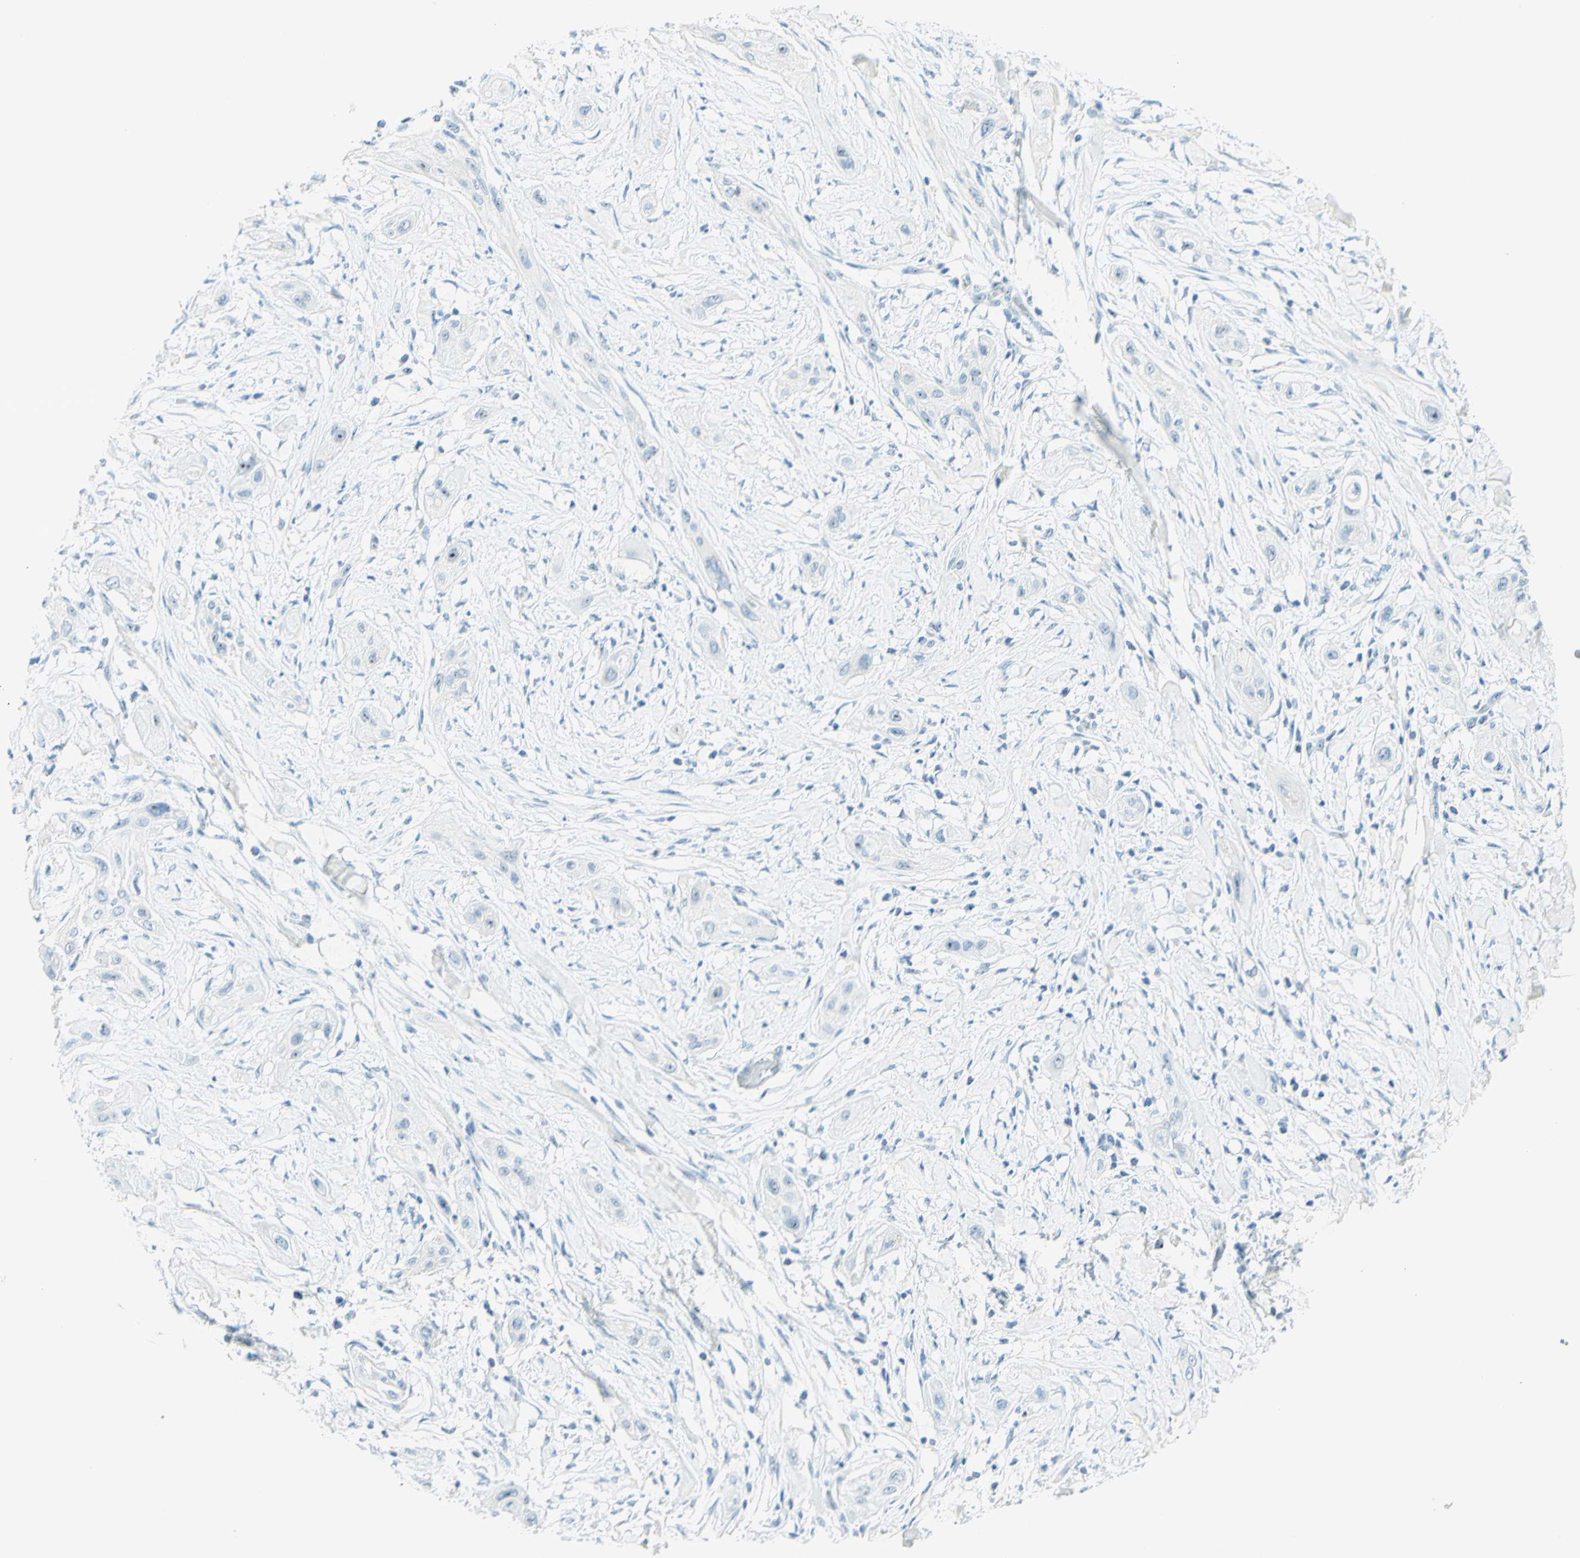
{"staining": {"intensity": "negative", "quantity": "none", "location": "none"}, "tissue": "lung cancer", "cell_type": "Tumor cells", "image_type": "cancer", "snomed": [{"axis": "morphology", "description": "Squamous cell carcinoma, NOS"}, {"axis": "topography", "description": "Lung"}], "caption": "Micrograph shows no significant protein staining in tumor cells of lung cancer.", "gene": "FMR1NB", "patient": {"sex": "female", "age": 47}}